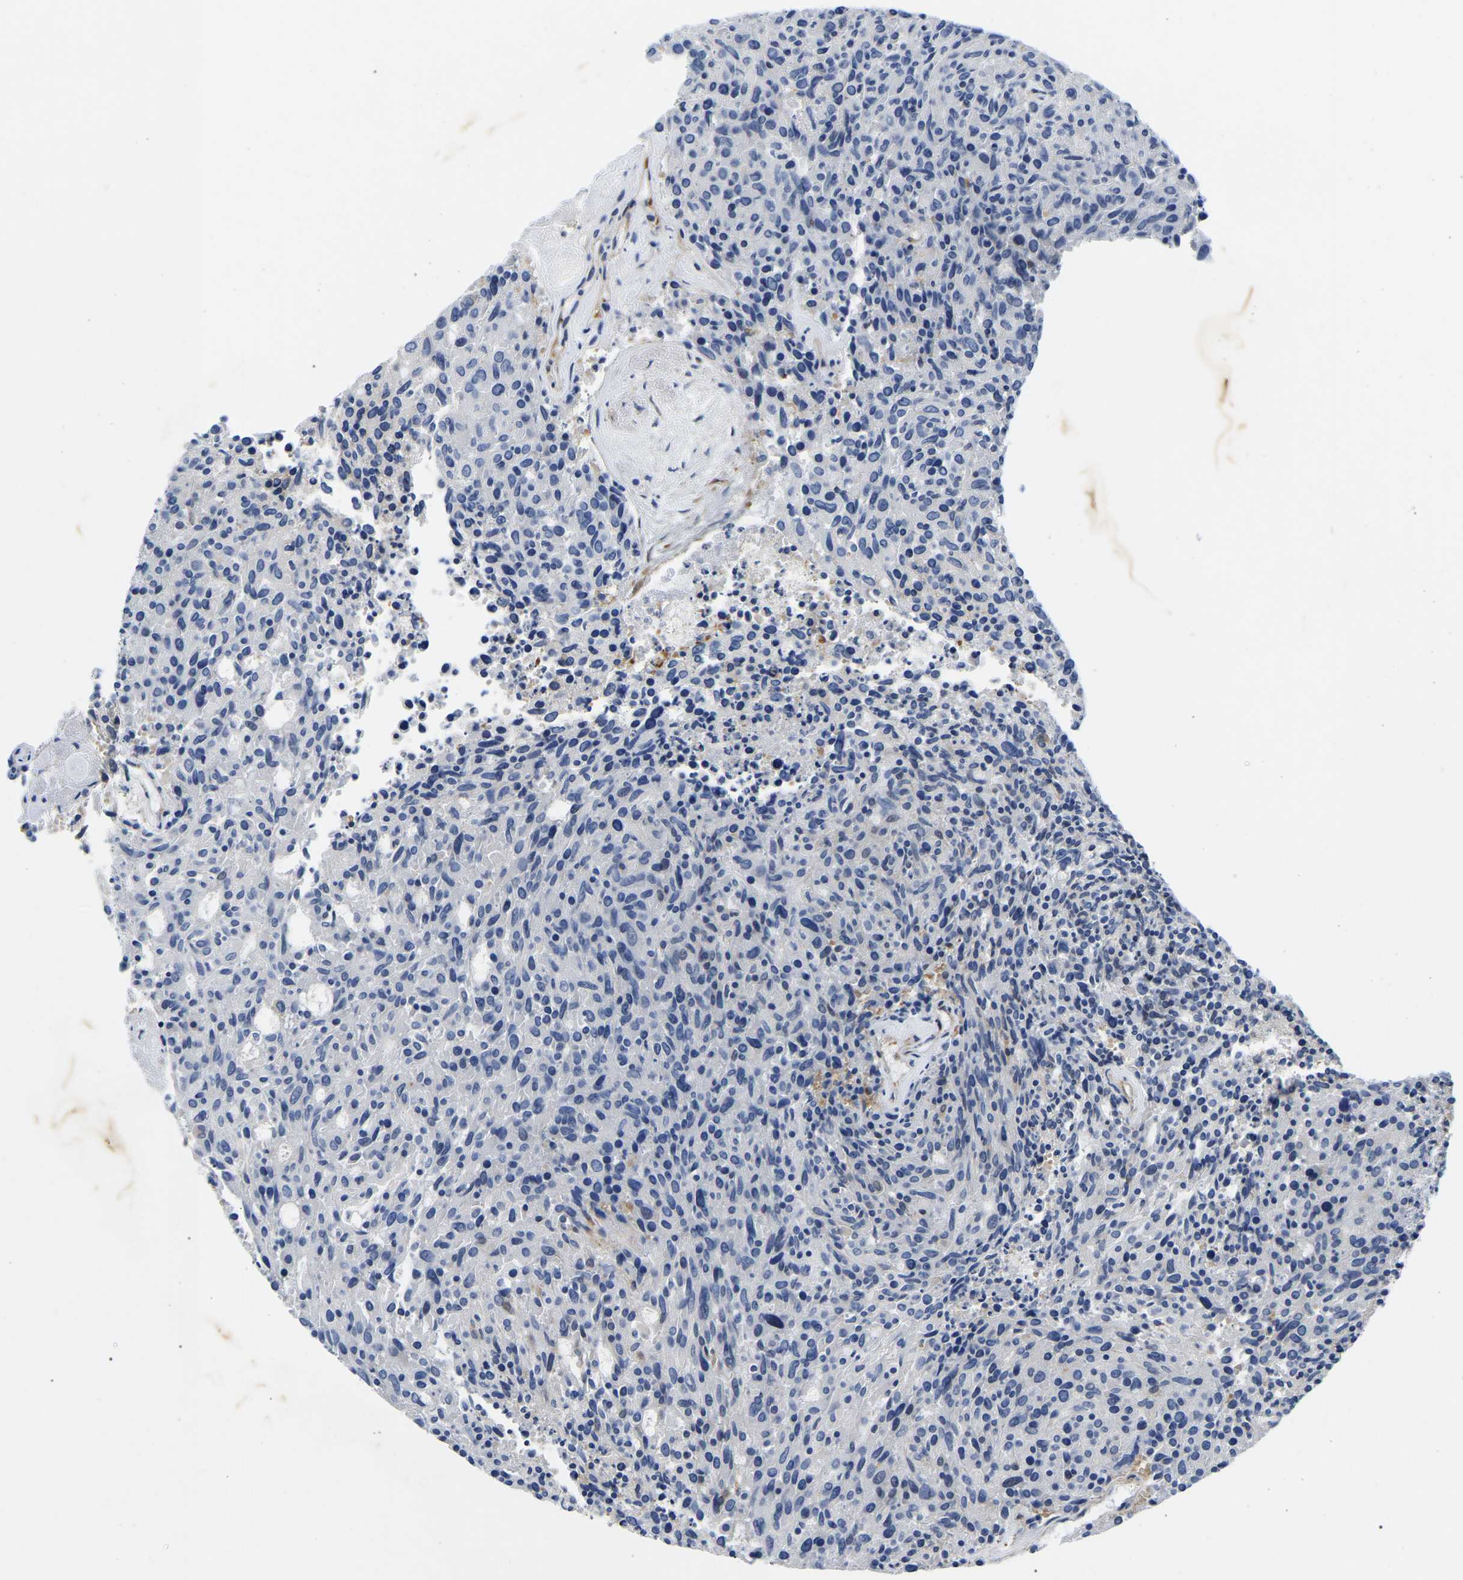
{"staining": {"intensity": "negative", "quantity": "none", "location": "none"}, "tissue": "carcinoid", "cell_type": "Tumor cells", "image_type": "cancer", "snomed": [{"axis": "morphology", "description": "Carcinoid, malignant, NOS"}, {"axis": "topography", "description": "Pancreas"}], "caption": "Tumor cells are negative for brown protein staining in malignant carcinoid.", "gene": "DUSP8", "patient": {"sex": "female", "age": 54}}